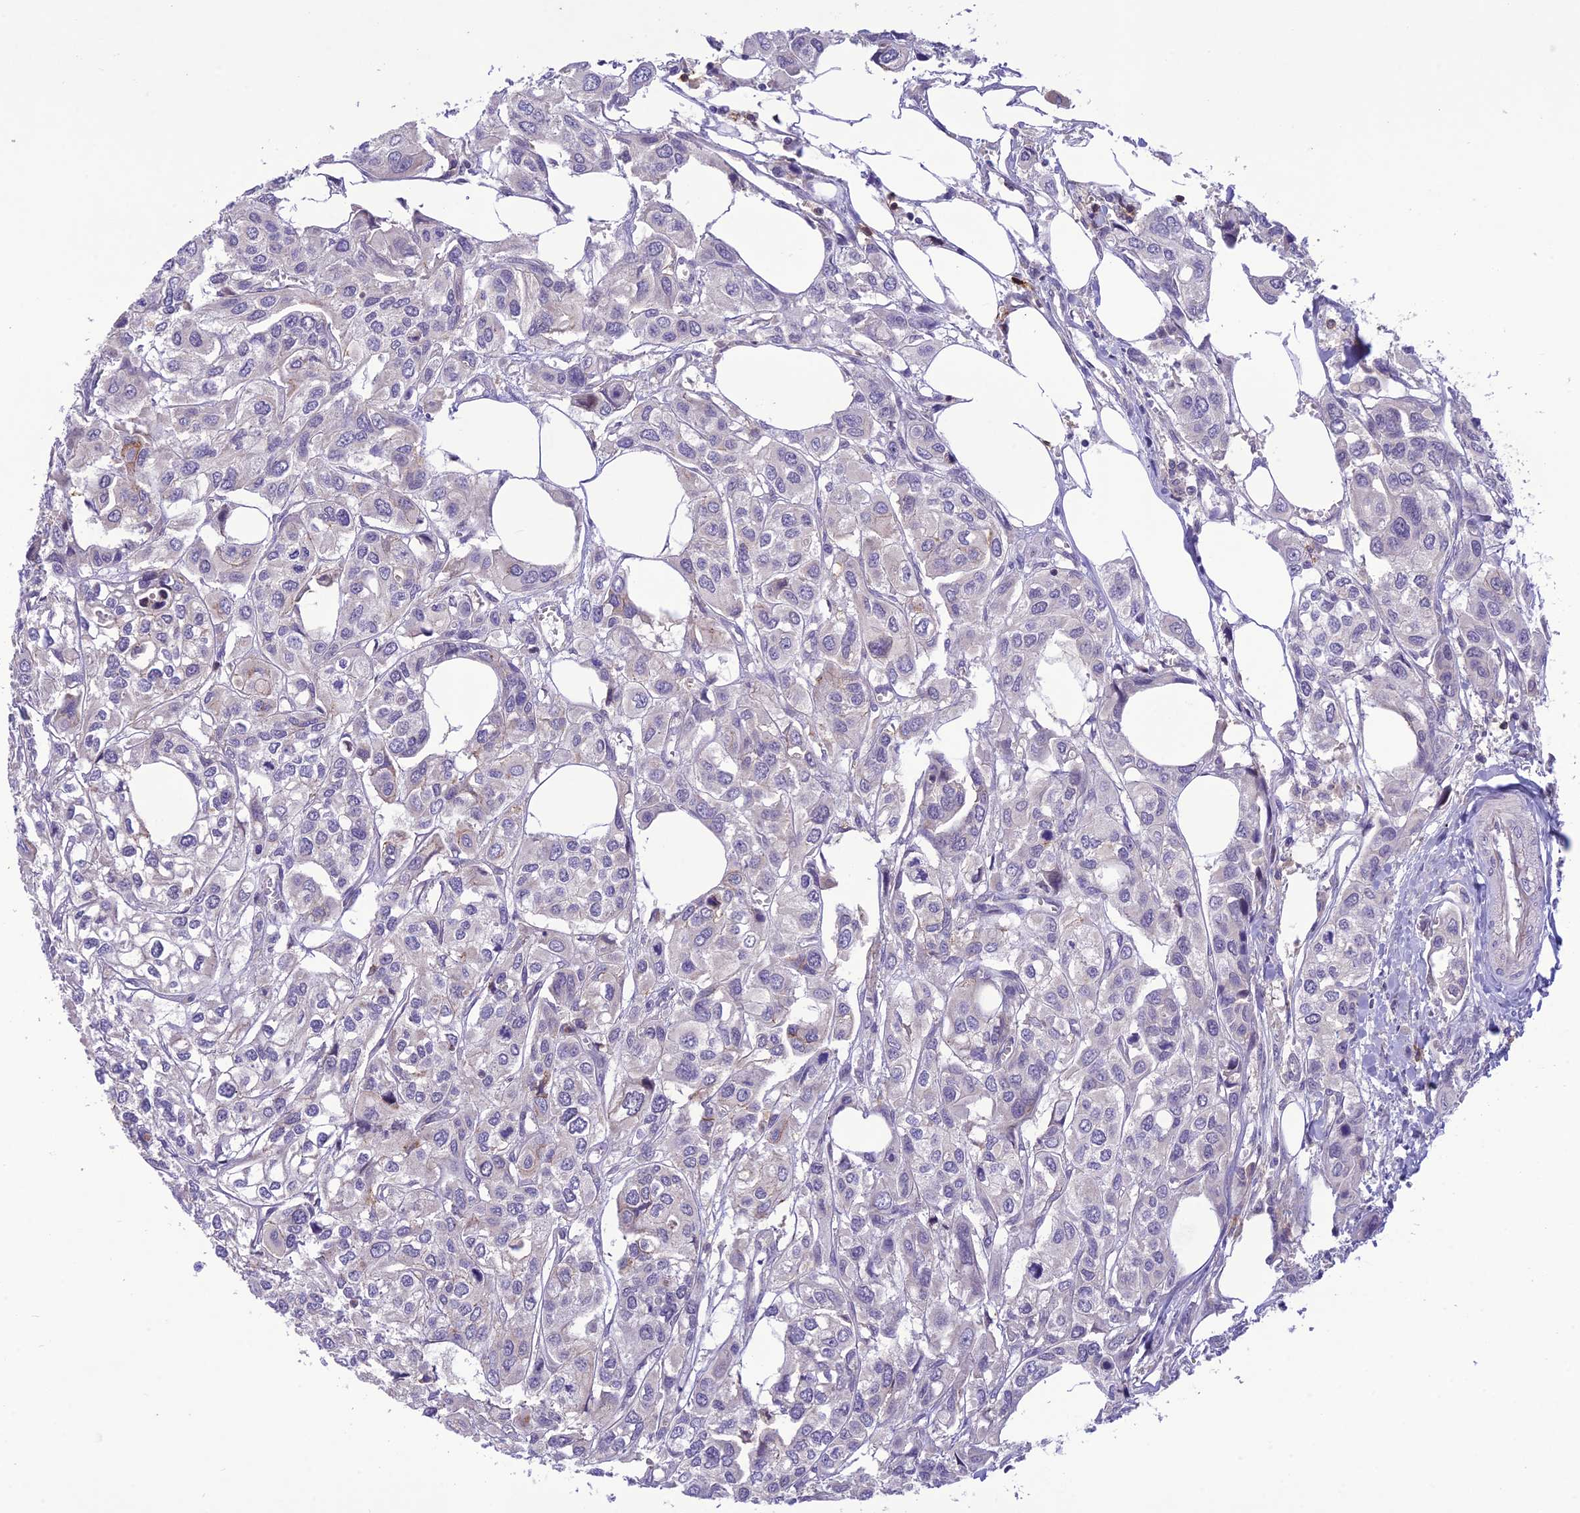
{"staining": {"intensity": "negative", "quantity": "none", "location": "none"}, "tissue": "urothelial cancer", "cell_type": "Tumor cells", "image_type": "cancer", "snomed": [{"axis": "morphology", "description": "Urothelial carcinoma, High grade"}, {"axis": "topography", "description": "Urinary bladder"}], "caption": "Urothelial carcinoma (high-grade) was stained to show a protein in brown. There is no significant positivity in tumor cells.", "gene": "ITGAE", "patient": {"sex": "male", "age": 67}}